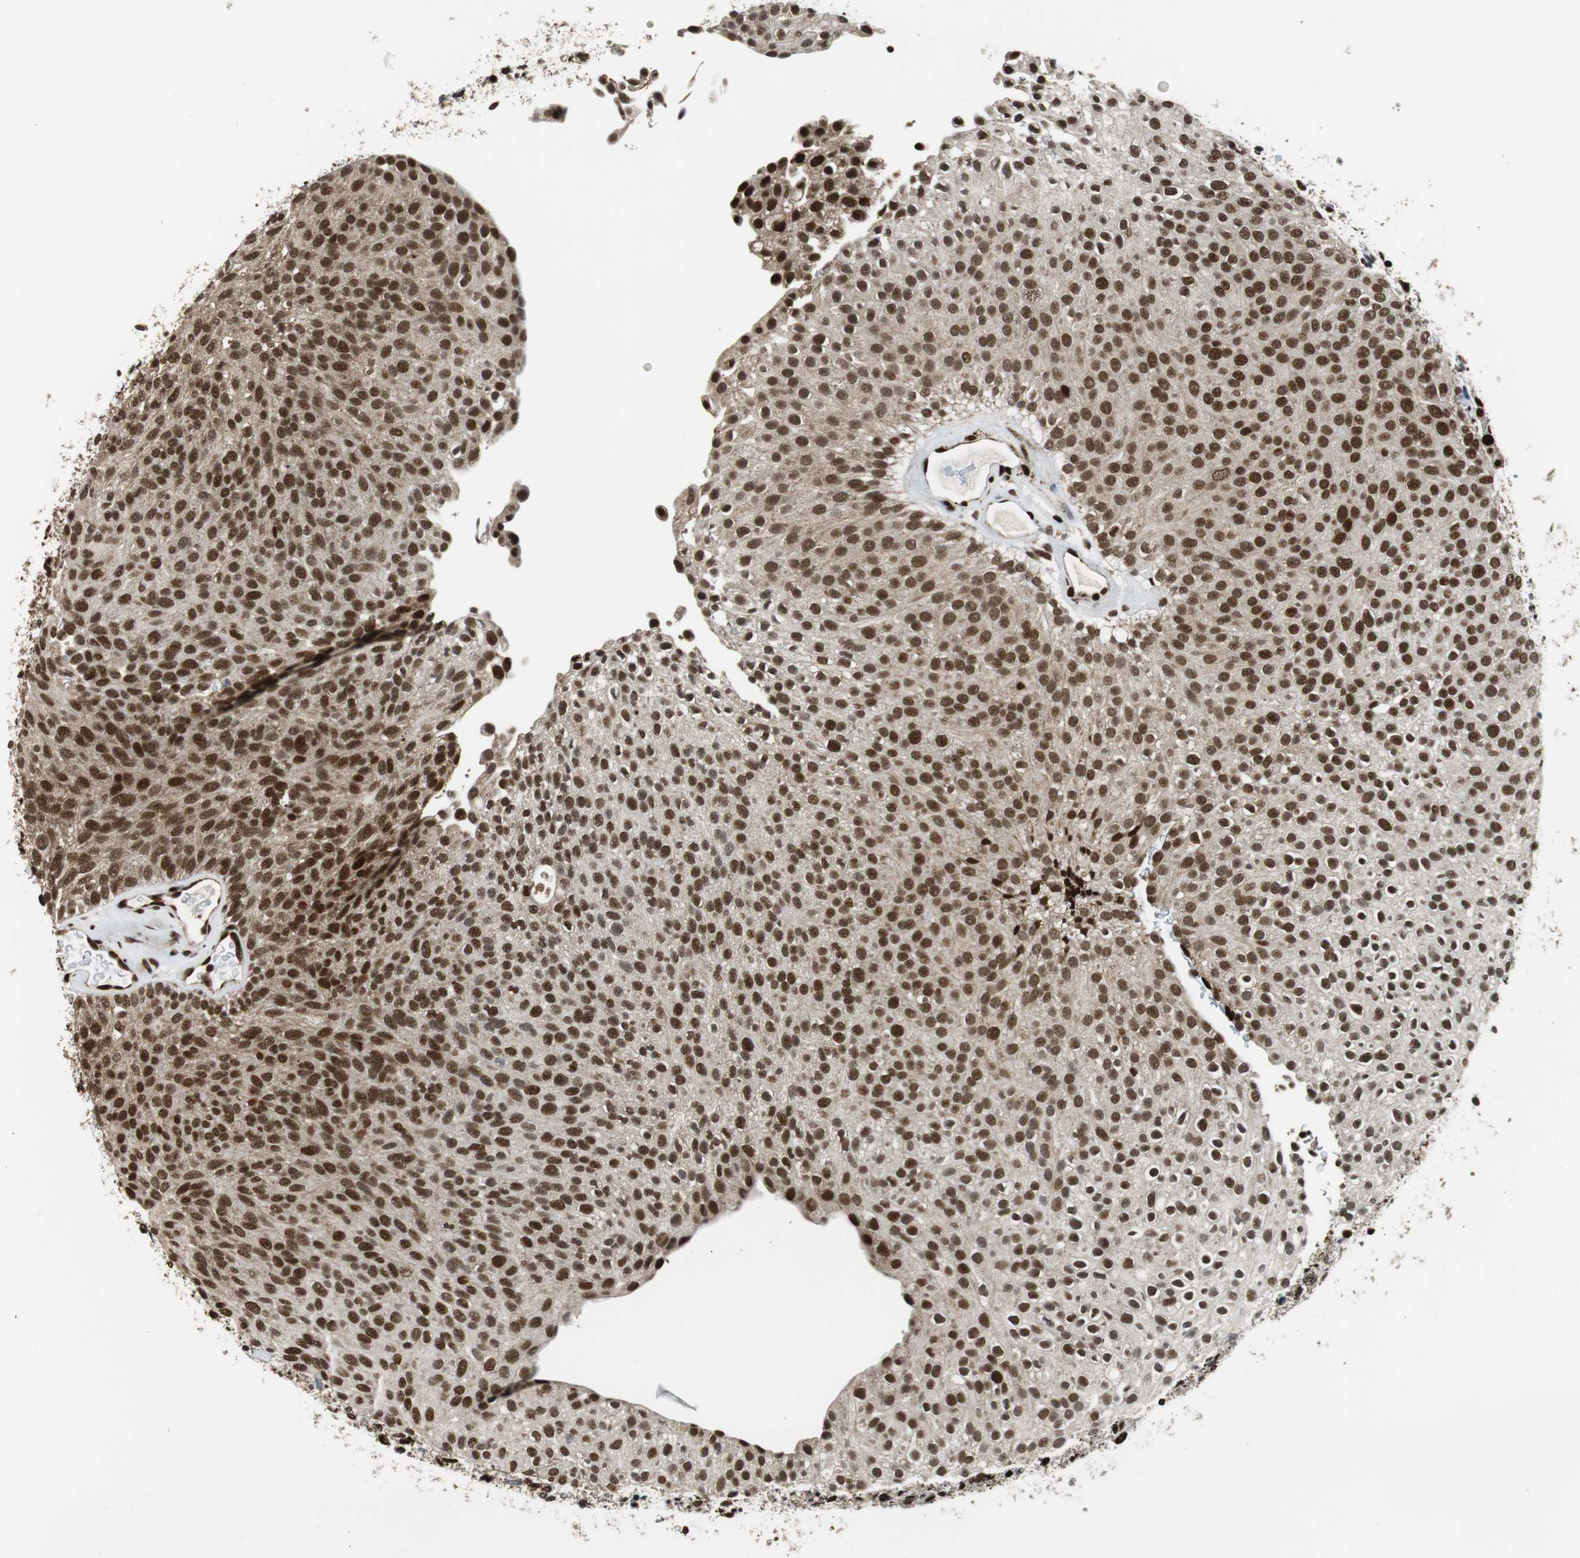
{"staining": {"intensity": "strong", "quantity": ">75%", "location": "nuclear"}, "tissue": "urothelial cancer", "cell_type": "Tumor cells", "image_type": "cancer", "snomed": [{"axis": "morphology", "description": "Urothelial carcinoma, Low grade"}, {"axis": "topography", "description": "Urinary bladder"}], "caption": "Immunohistochemical staining of low-grade urothelial carcinoma displays strong nuclear protein positivity in about >75% of tumor cells.", "gene": "HDAC1", "patient": {"sex": "male", "age": 78}}